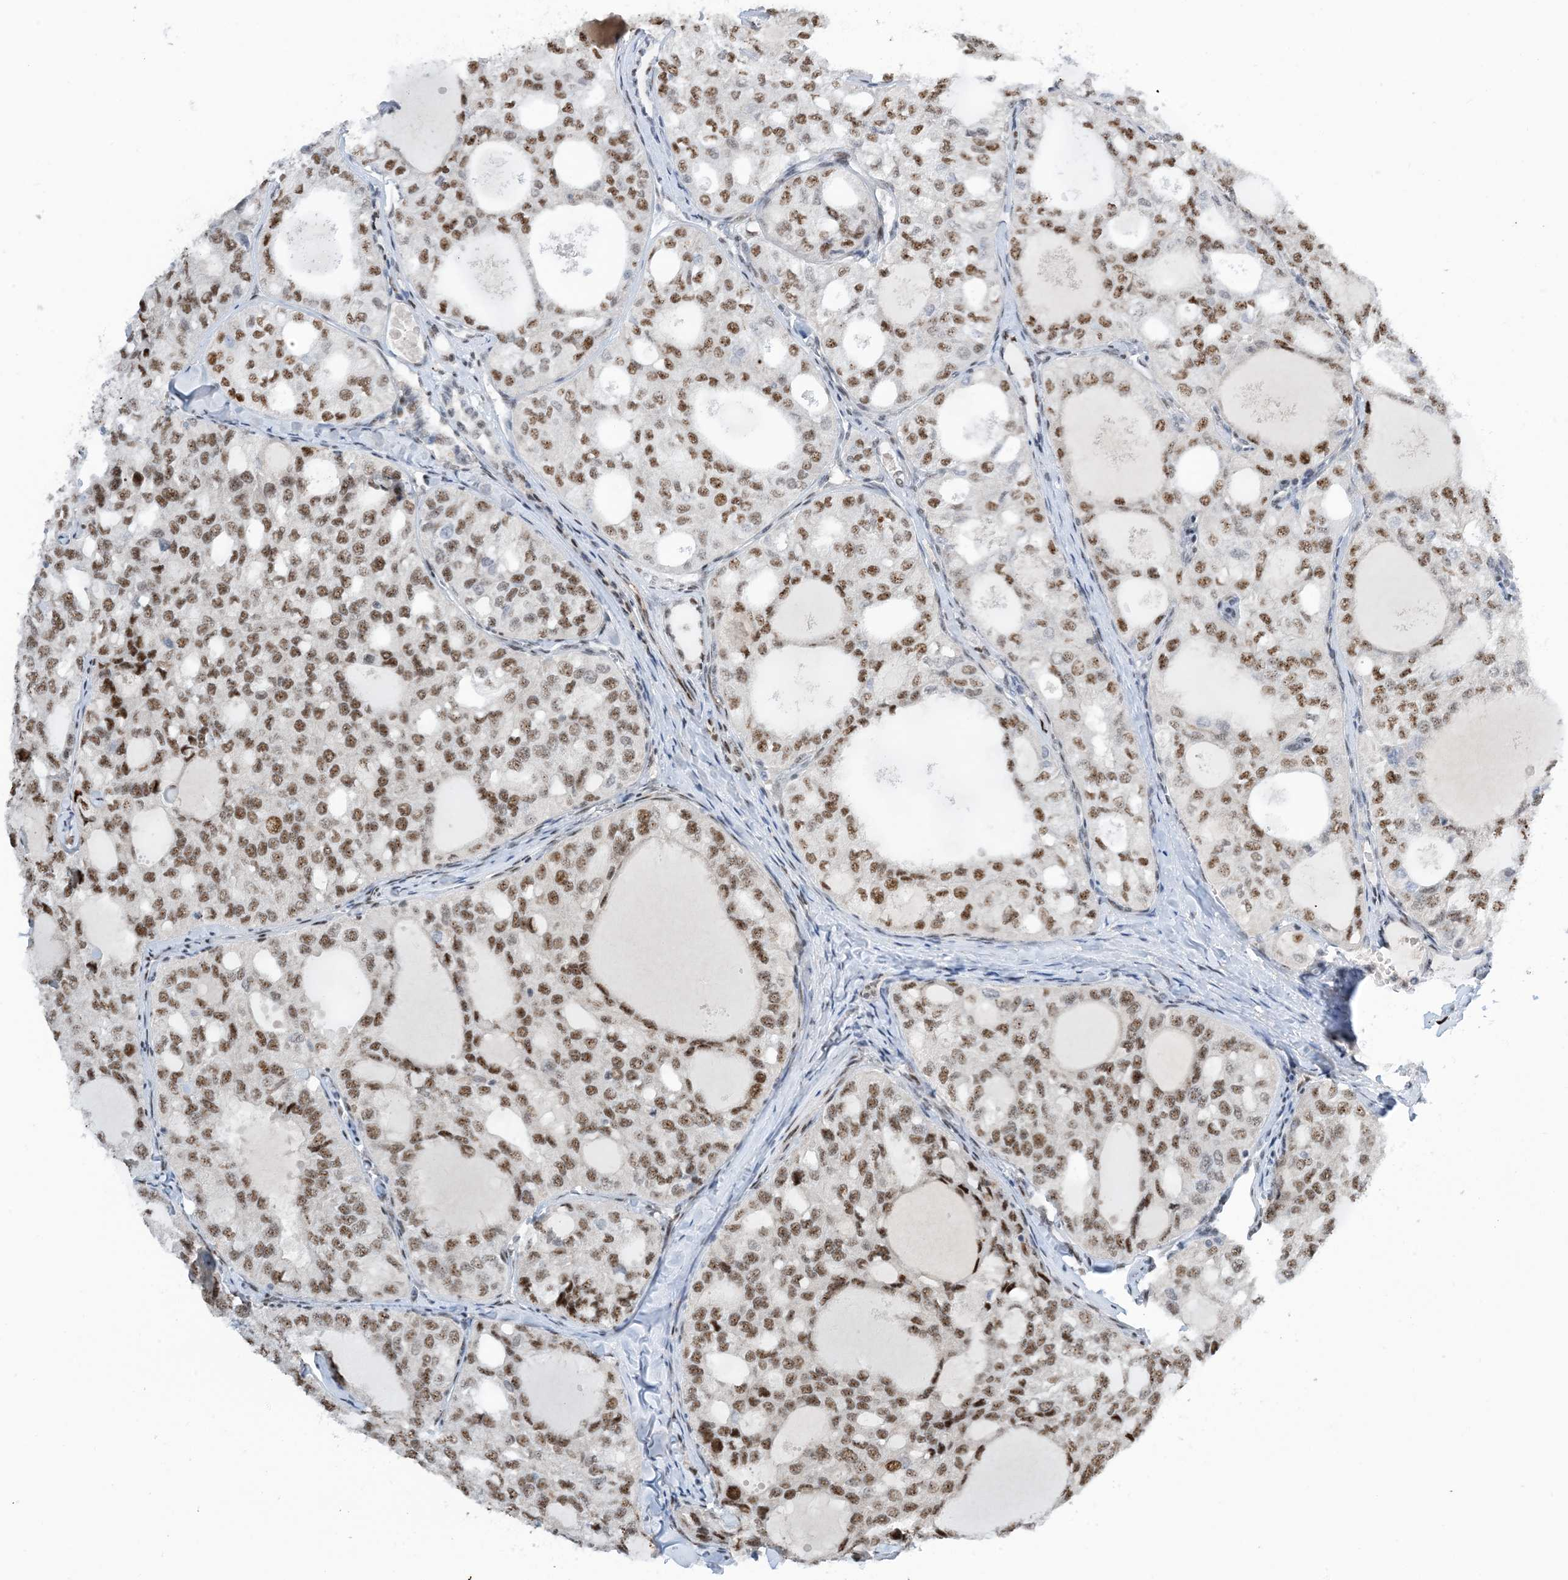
{"staining": {"intensity": "moderate", "quantity": ">75%", "location": "nuclear"}, "tissue": "thyroid cancer", "cell_type": "Tumor cells", "image_type": "cancer", "snomed": [{"axis": "morphology", "description": "Follicular adenoma carcinoma, NOS"}, {"axis": "topography", "description": "Thyroid gland"}], "caption": "Follicular adenoma carcinoma (thyroid) was stained to show a protein in brown. There is medium levels of moderate nuclear expression in about >75% of tumor cells.", "gene": "HEMK1", "patient": {"sex": "male", "age": 75}}